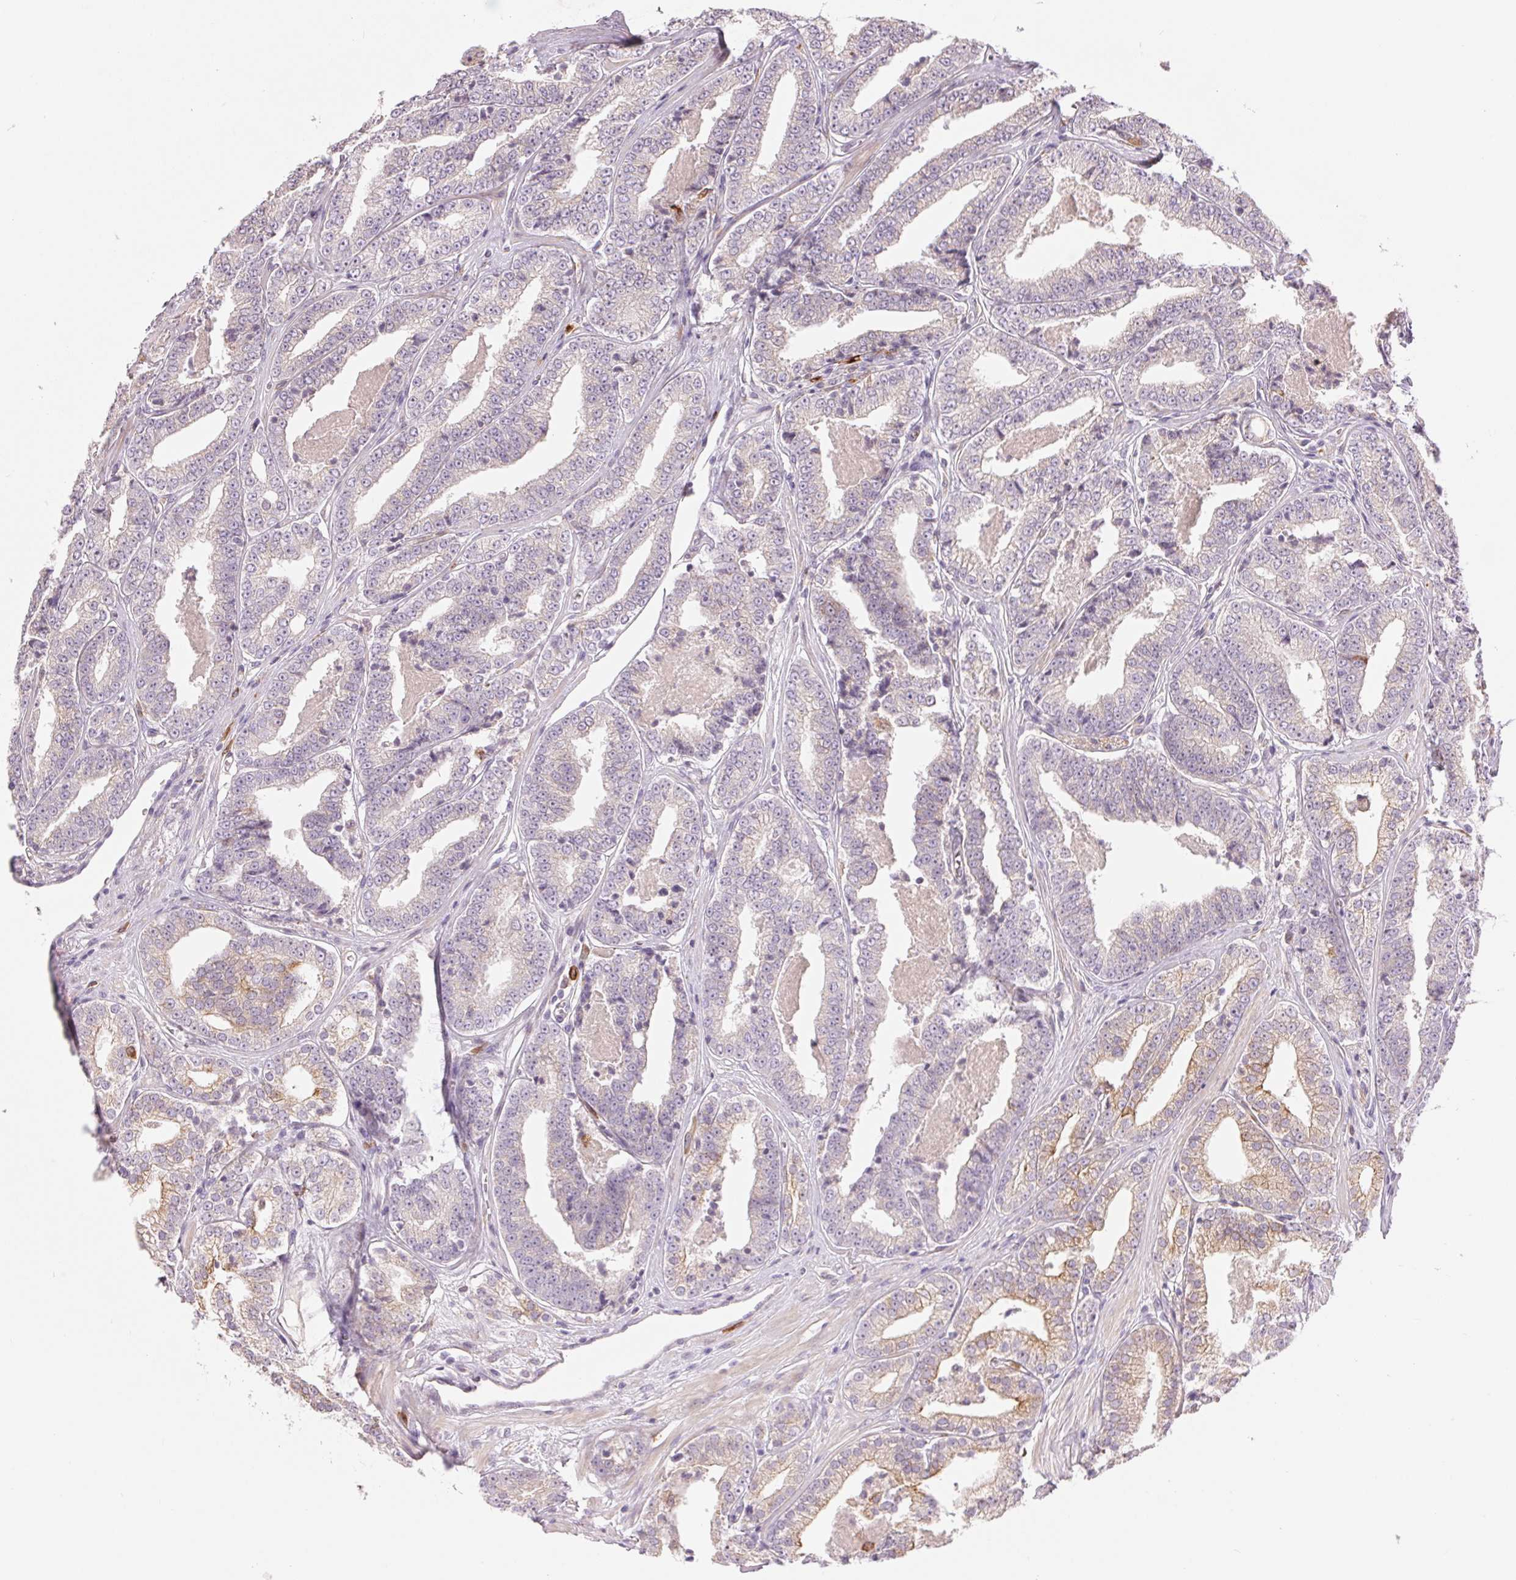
{"staining": {"intensity": "weak", "quantity": "25%-75%", "location": "cytoplasmic/membranous"}, "tissue": "prostate cancer", "cell_type": "Tumor cells", "image_type": "cancer", "snomed": [{"axis": "morphology", "description": "Adenocarcinoma, Low grade"}, {"axis": "topography", "description": "Prostate"}], "caption": "Prostate cancer was stained to show a protein in brown. There is low levels of weak cytoplasmic/membranous staining in approximately 25%-75% of tumor cells.", "gene": "METTL17", "patient": {"sex": "male", "age": 60}}